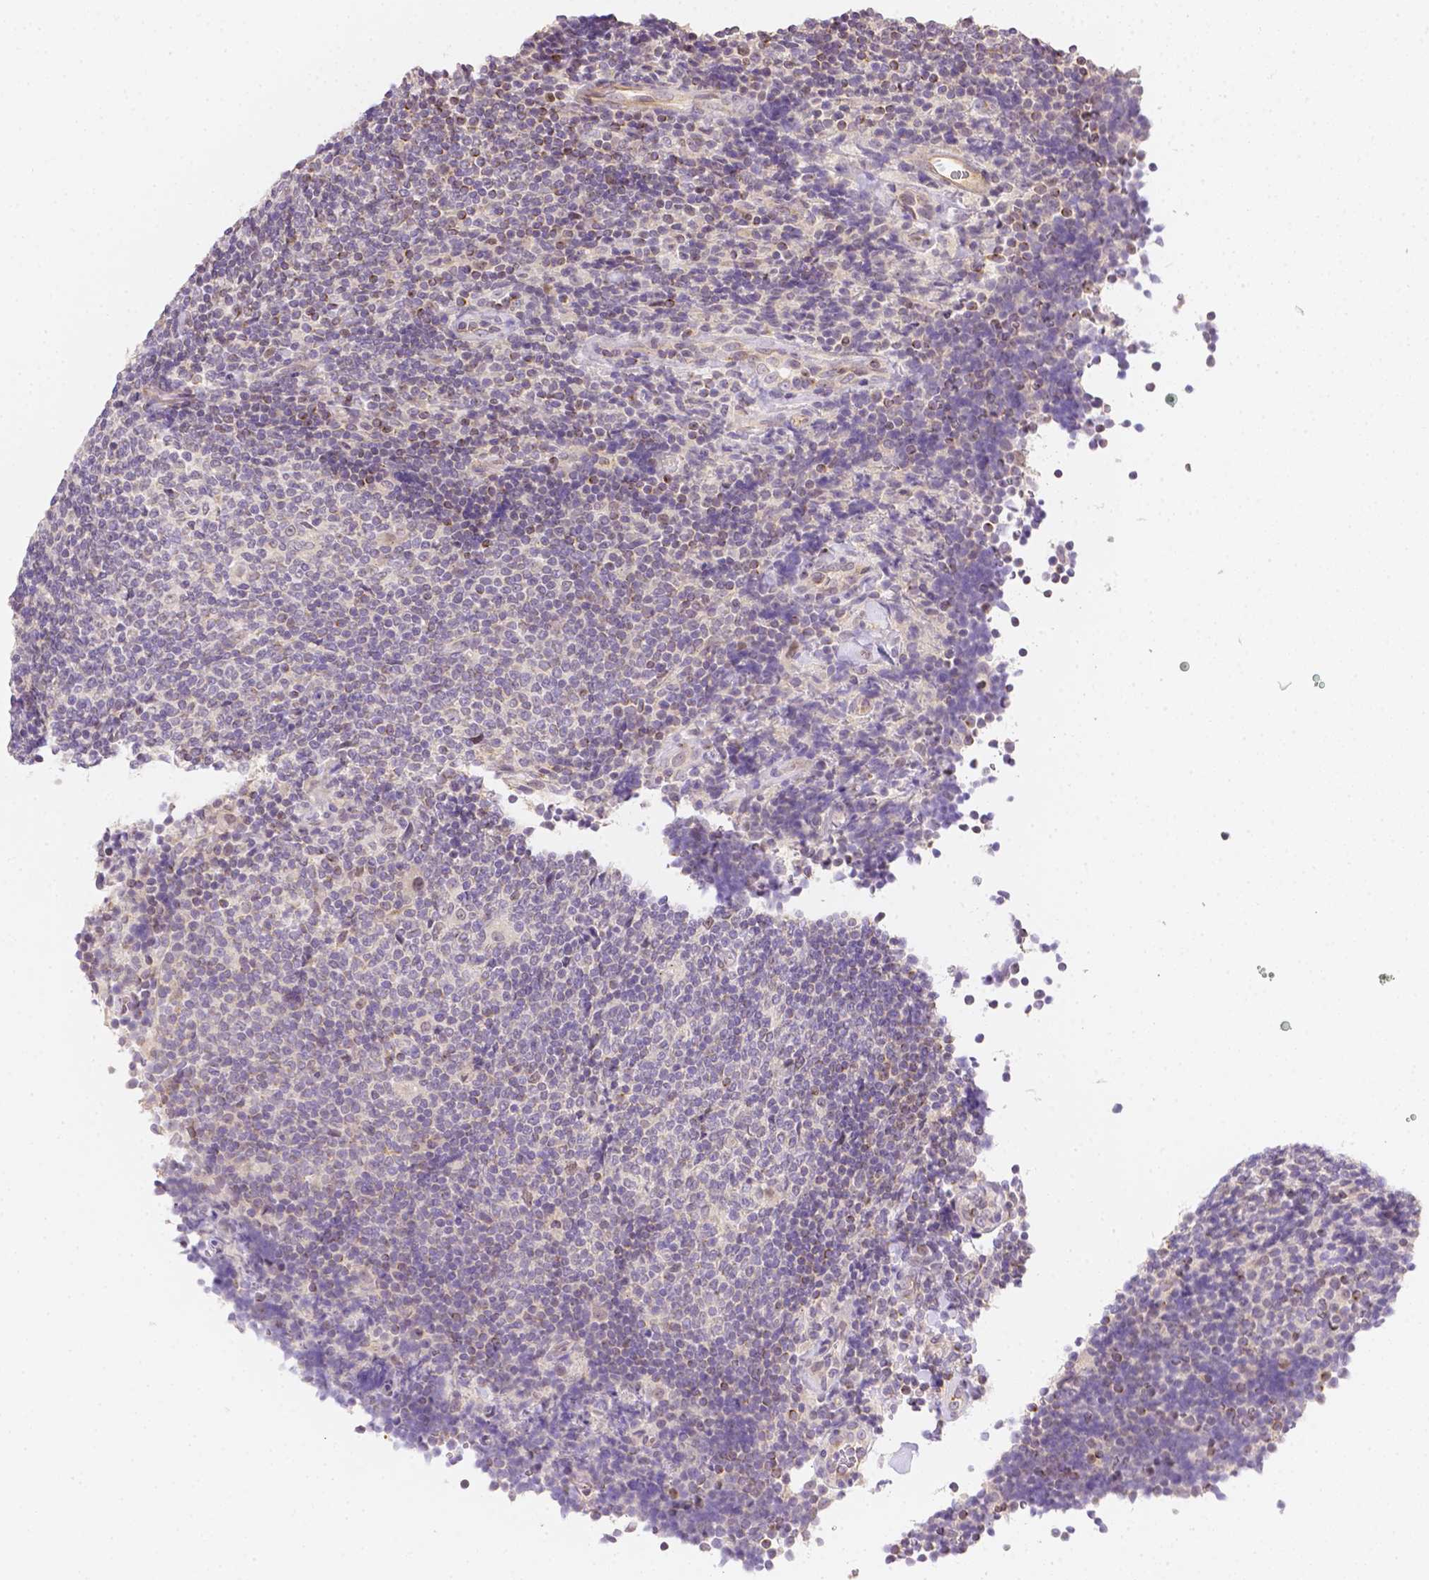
{"staining": {"intensity": "negative", "quantity": "none", "location": "none"}, "tissue": "lymphoma", "cell_type": "Tumor cells", "image_type": "cancer", "snomed": [{"axis": "morphology", "description": "Malignant lymphoma, non-Hodgkin's type, Low grade"}, {"axis": "topography", "description": "Lymph node"}], "caption": "Immunohistochemistry (IHC) histopathology image of neoplastic tissue: low-grade malignant lymphoma, non-Hodgkin's type stained with DAB (3,3'-diaminobenzidine) shows no significant protein positivity in tumor cells.", "gene": "C10orf67", "patient": {"sex": "male", "age": 52}}